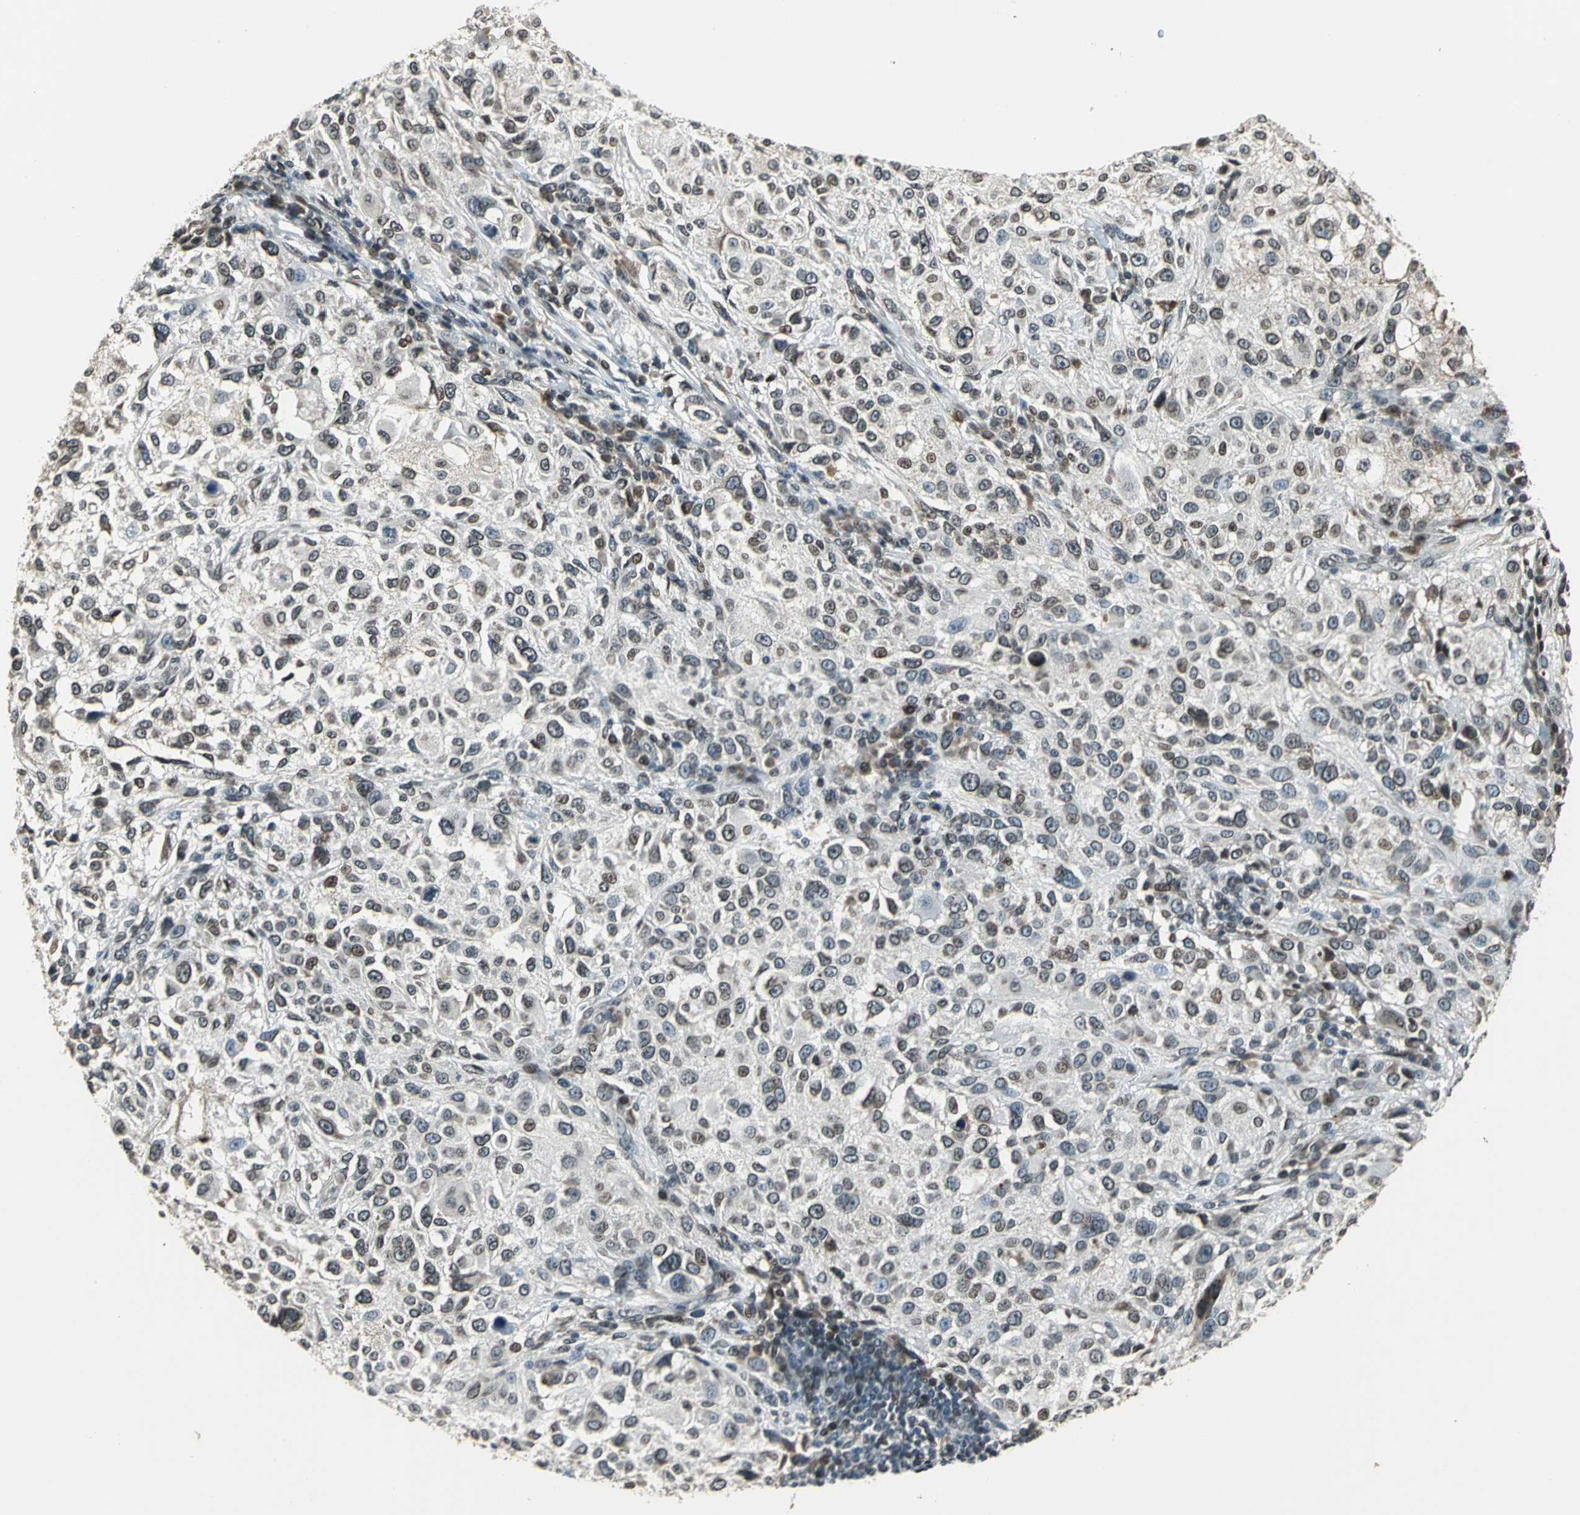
{"staining": {"intensity": "moderate", "quantity": "25%-75%", "location": "cytoplasmic/membranous,nuclear"}, "tissue": "melanoma", "cell_type": "Tumor cells", "image_type": "cancer", "snomed": [{"axis": "morphology", "description": "Necrosis, NOS"}, {"axis": "morphology", "description": "Malignant melanoma, NOS"}, {"axis": "topography", "description": "Skin"}], "caption": "Melanoma stained with DAB immunohistochemistry (IHC) exhibits medium levels of moderate cytoplasmic/membranous and nuclear positivity in approximately 25%-75% of tumor cells.", "gene": "BRIP1", "patient": {"sex": "female", "age": 87}}